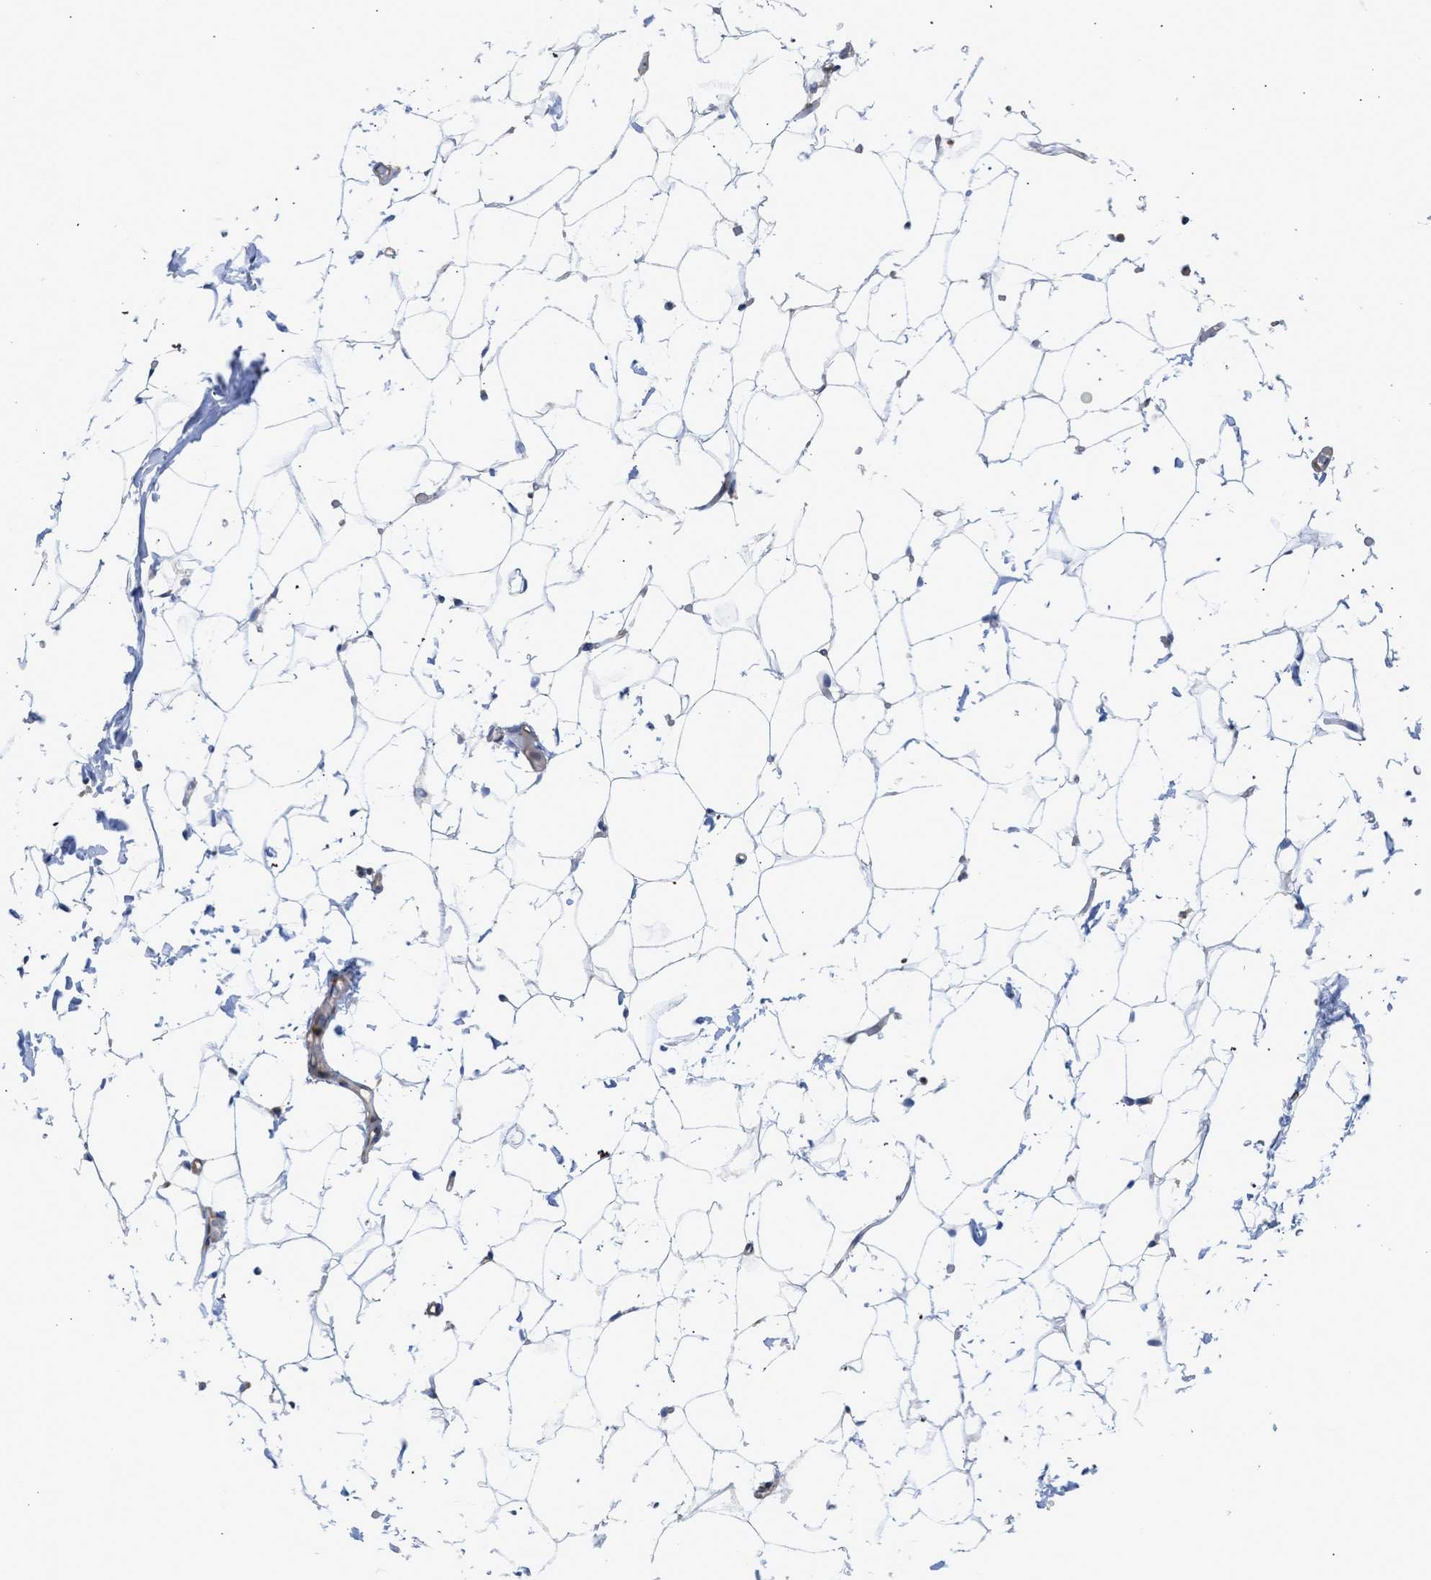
{"staining": {"intensity": "negative", "quantity": "none", "location": "none"}, "tissue": "adipose tissue", "cell_type": "Adipocytes", "image_type": "normal", "snomed": [{"axis": "morphology", "description": "Normal tissue, NOS"}, {"axis": "topography", "description": "Breast"}, {"axis": "topography", "description": "Soft tissue"}], "caption": "Immunohistochemistry of unremarkable adipose tissue displays no expression in adipocytes. (Brightfield microscopy of DAB IHC at high magnification).", "gene": "MAP2K3", "patient": {"sex": "female", "age": 75}}